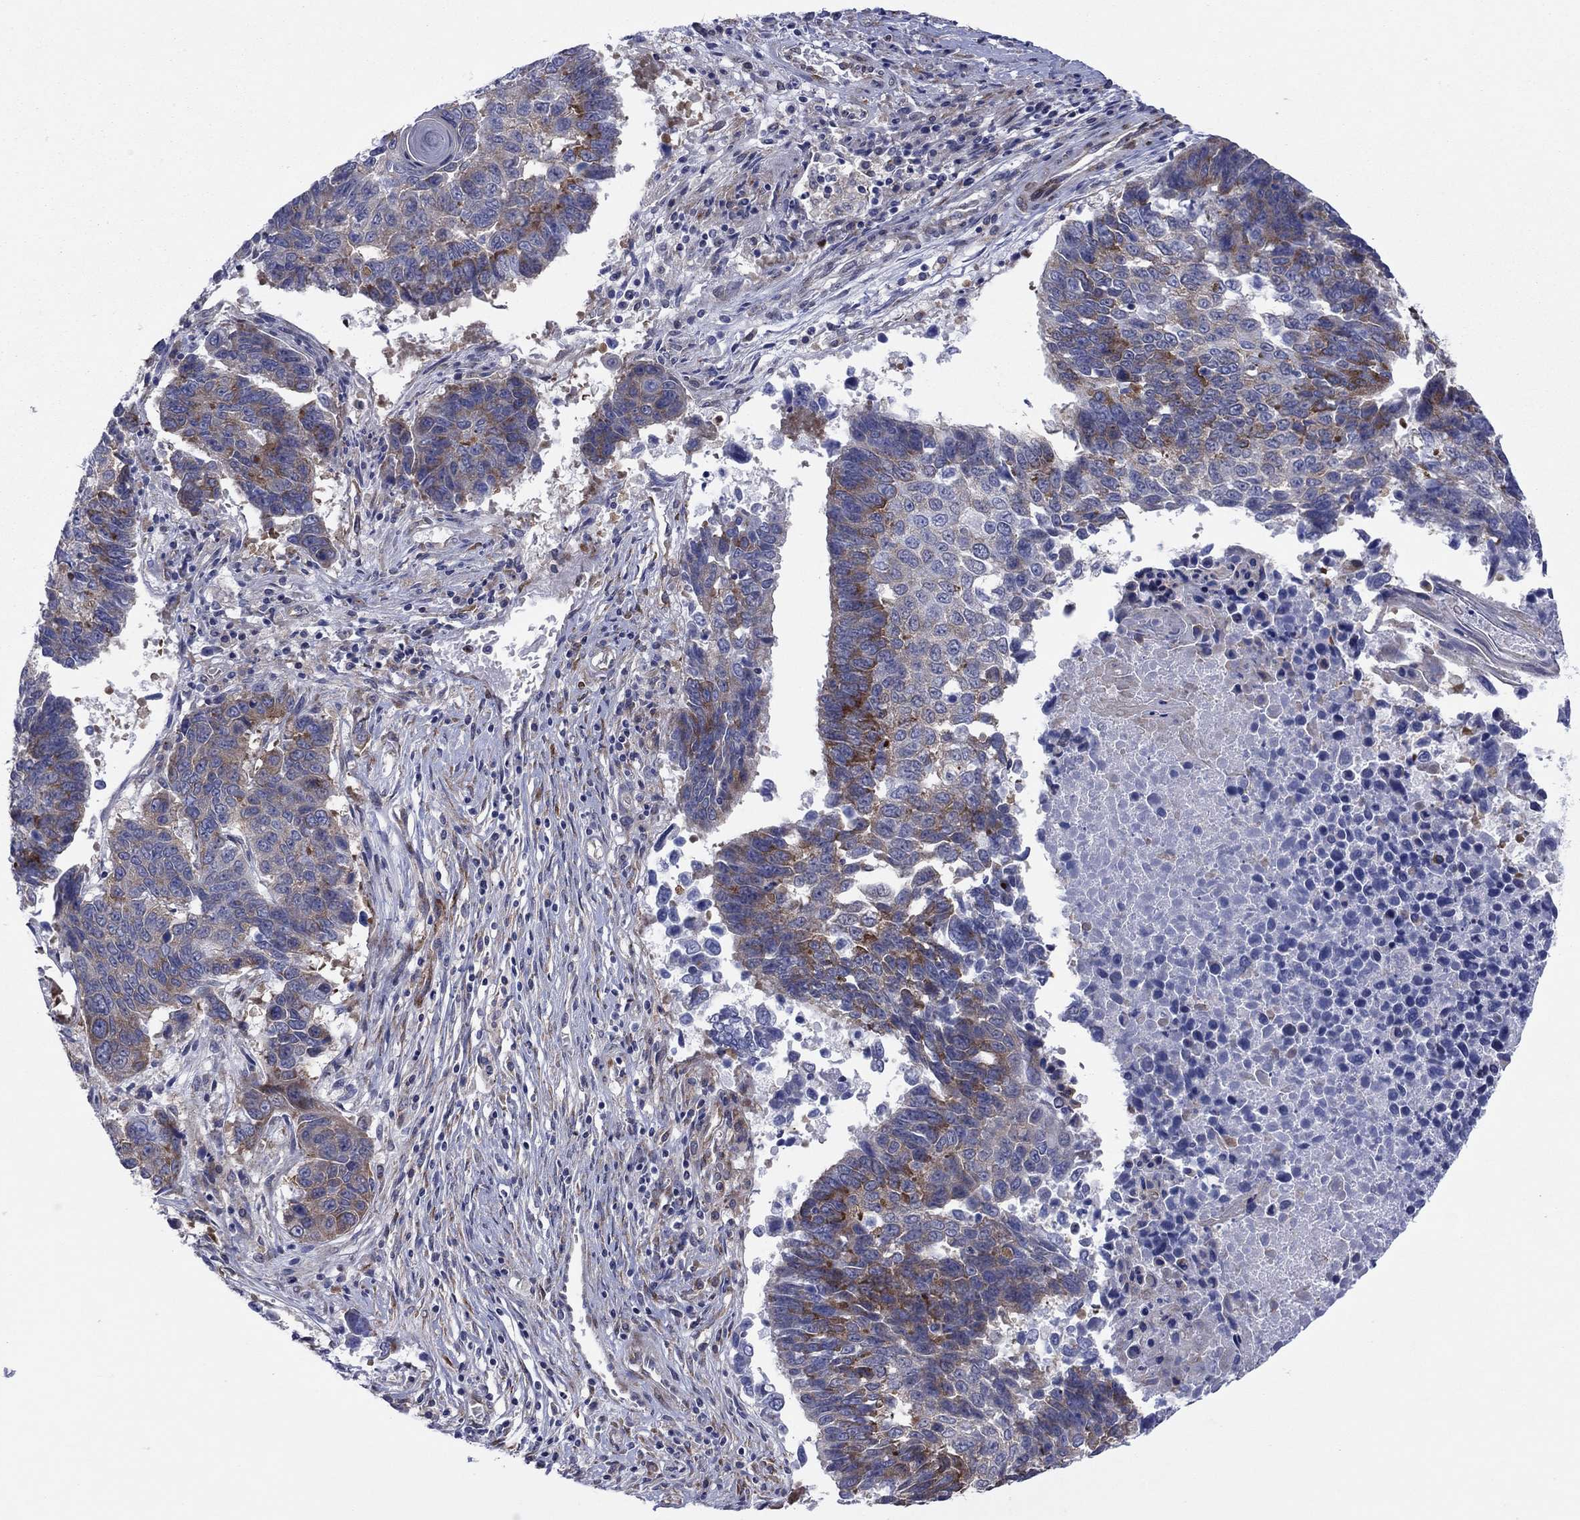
{"staining": {"intensity": "strong", "quantity": "<25%", "location": "cytoplasmic/membranous"}, "tissue": "lung cancer", "cell_type": "Tumor cells", "image_type": "cancer", "snomed": [{"axis": "morphology", "description": "Squamous cell carcinoma, NOS"}, {"axis": "topography", "description": "Lung"}], "caption": "Immunohistochemical staining of human squamous cell carcinoma (lung) displays medium levels of strong cytoplasmic/membranous positivity in approximately <25% of tumor cells. The protein of interest is stained brown, and the nuclei are stained in blue (DAB IHC with brightfield microscopy, high magnification).", "gene": "GPR155", "patient": {"sex": "male", "age": 73}}